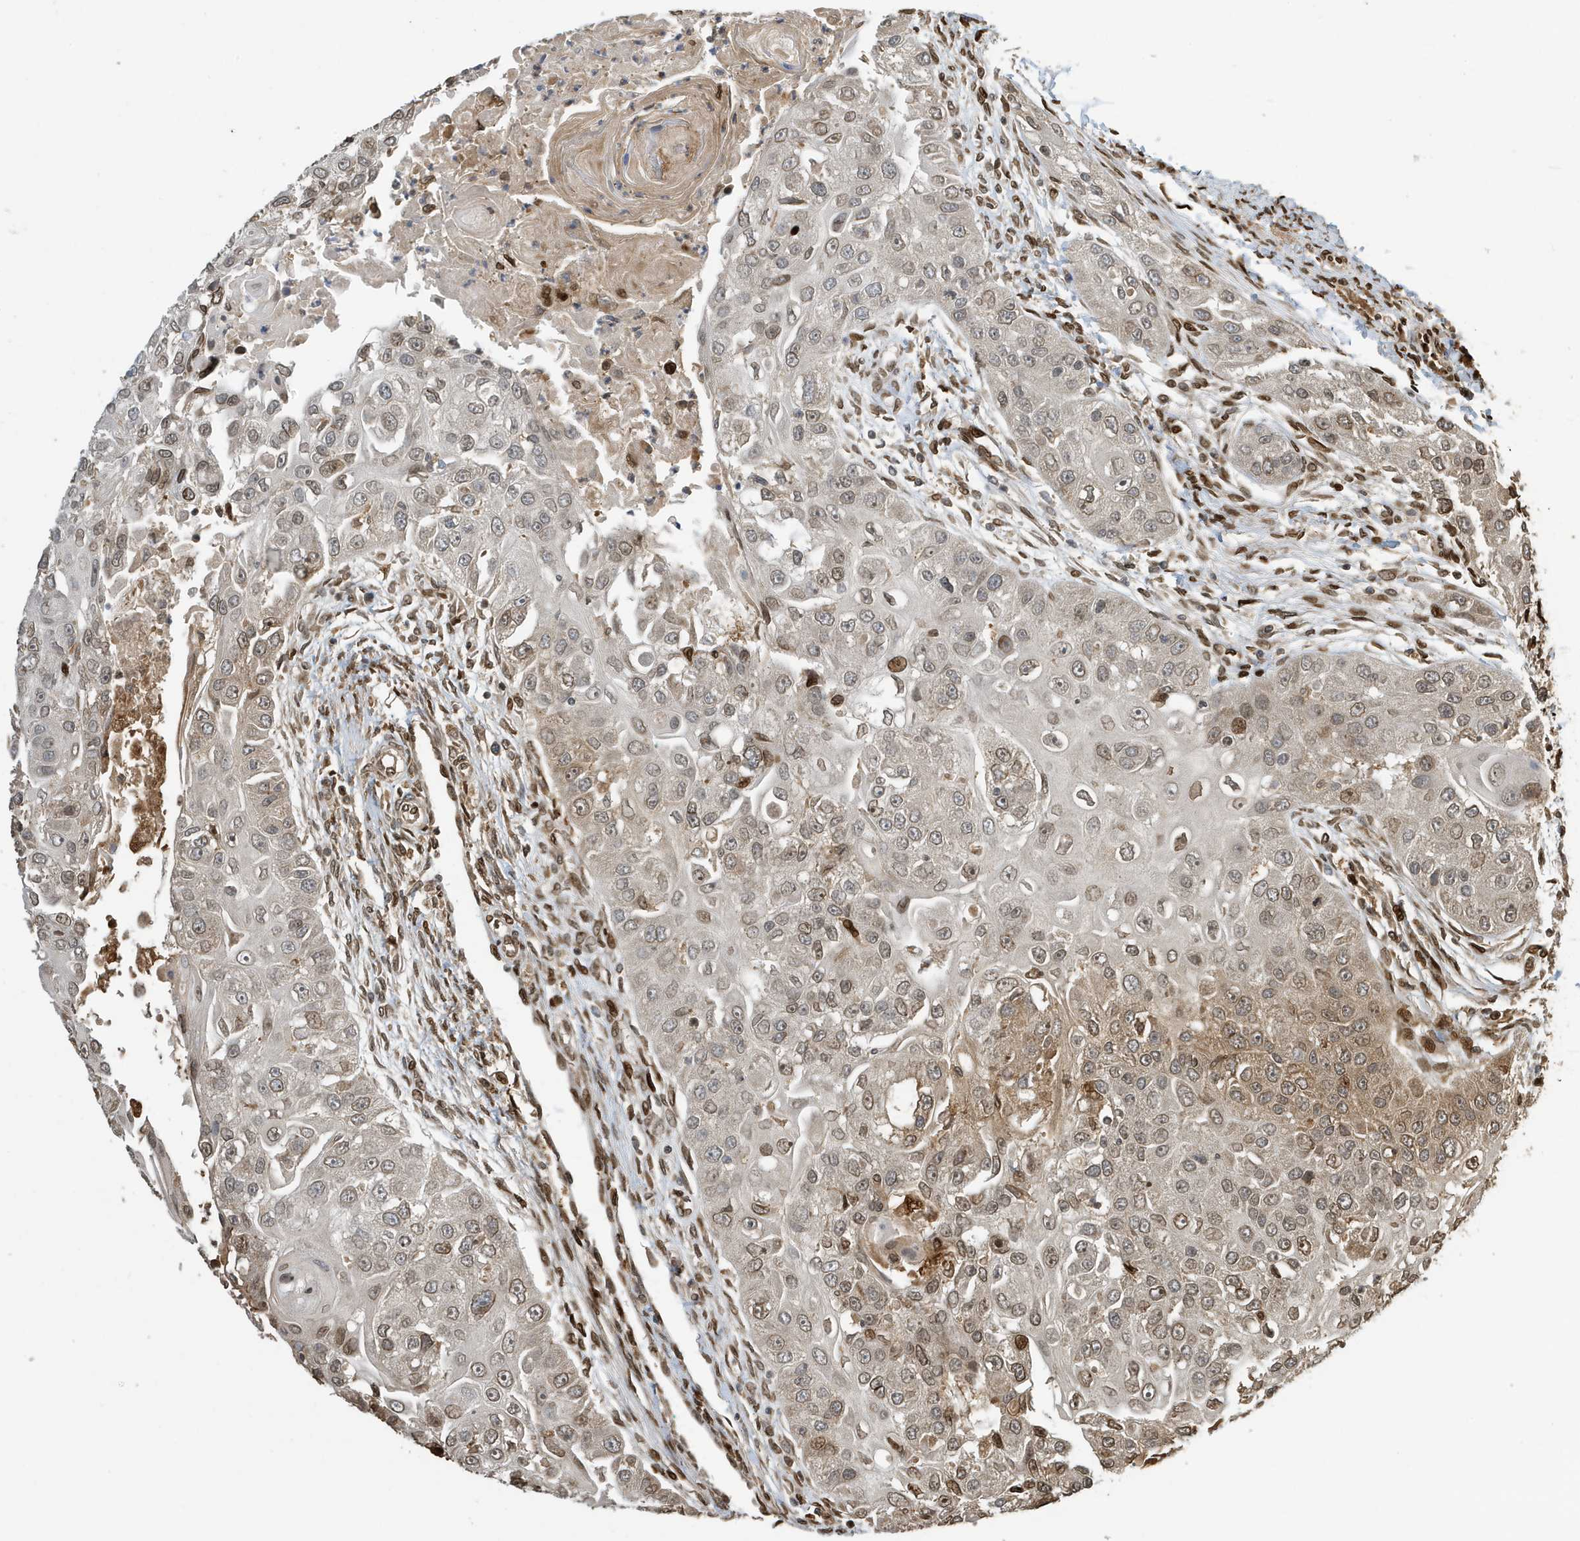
{"staining": {"intensity": "weak", "quantity": "25%-75%", "location": "cytoplasmic/membranous,nuclear"}, "tissue": "head and neck cancer", "cell_type": "Tumor cells", "image_type": "cancer", "snomed": [{"axis": "morphology", "description": "Normal tissue, NOS"}, {"axis": "morphology", "description": "Squamous cell carcinoma, NOS"}, {"axis": "topography", "description": "Skeletal muscle"}, {"axis": "topography", "description": "Head-Neck"}], "caption": "Human squamous cell carcinoma (head and neck) stained with a brown dye exhibits weak cytoplasmic/membranous and nuclear positive expression in approximately 25%-75% of tumor cells.", "gene": "DUSP18", "patient": {"sex": "male", "age": 51}}